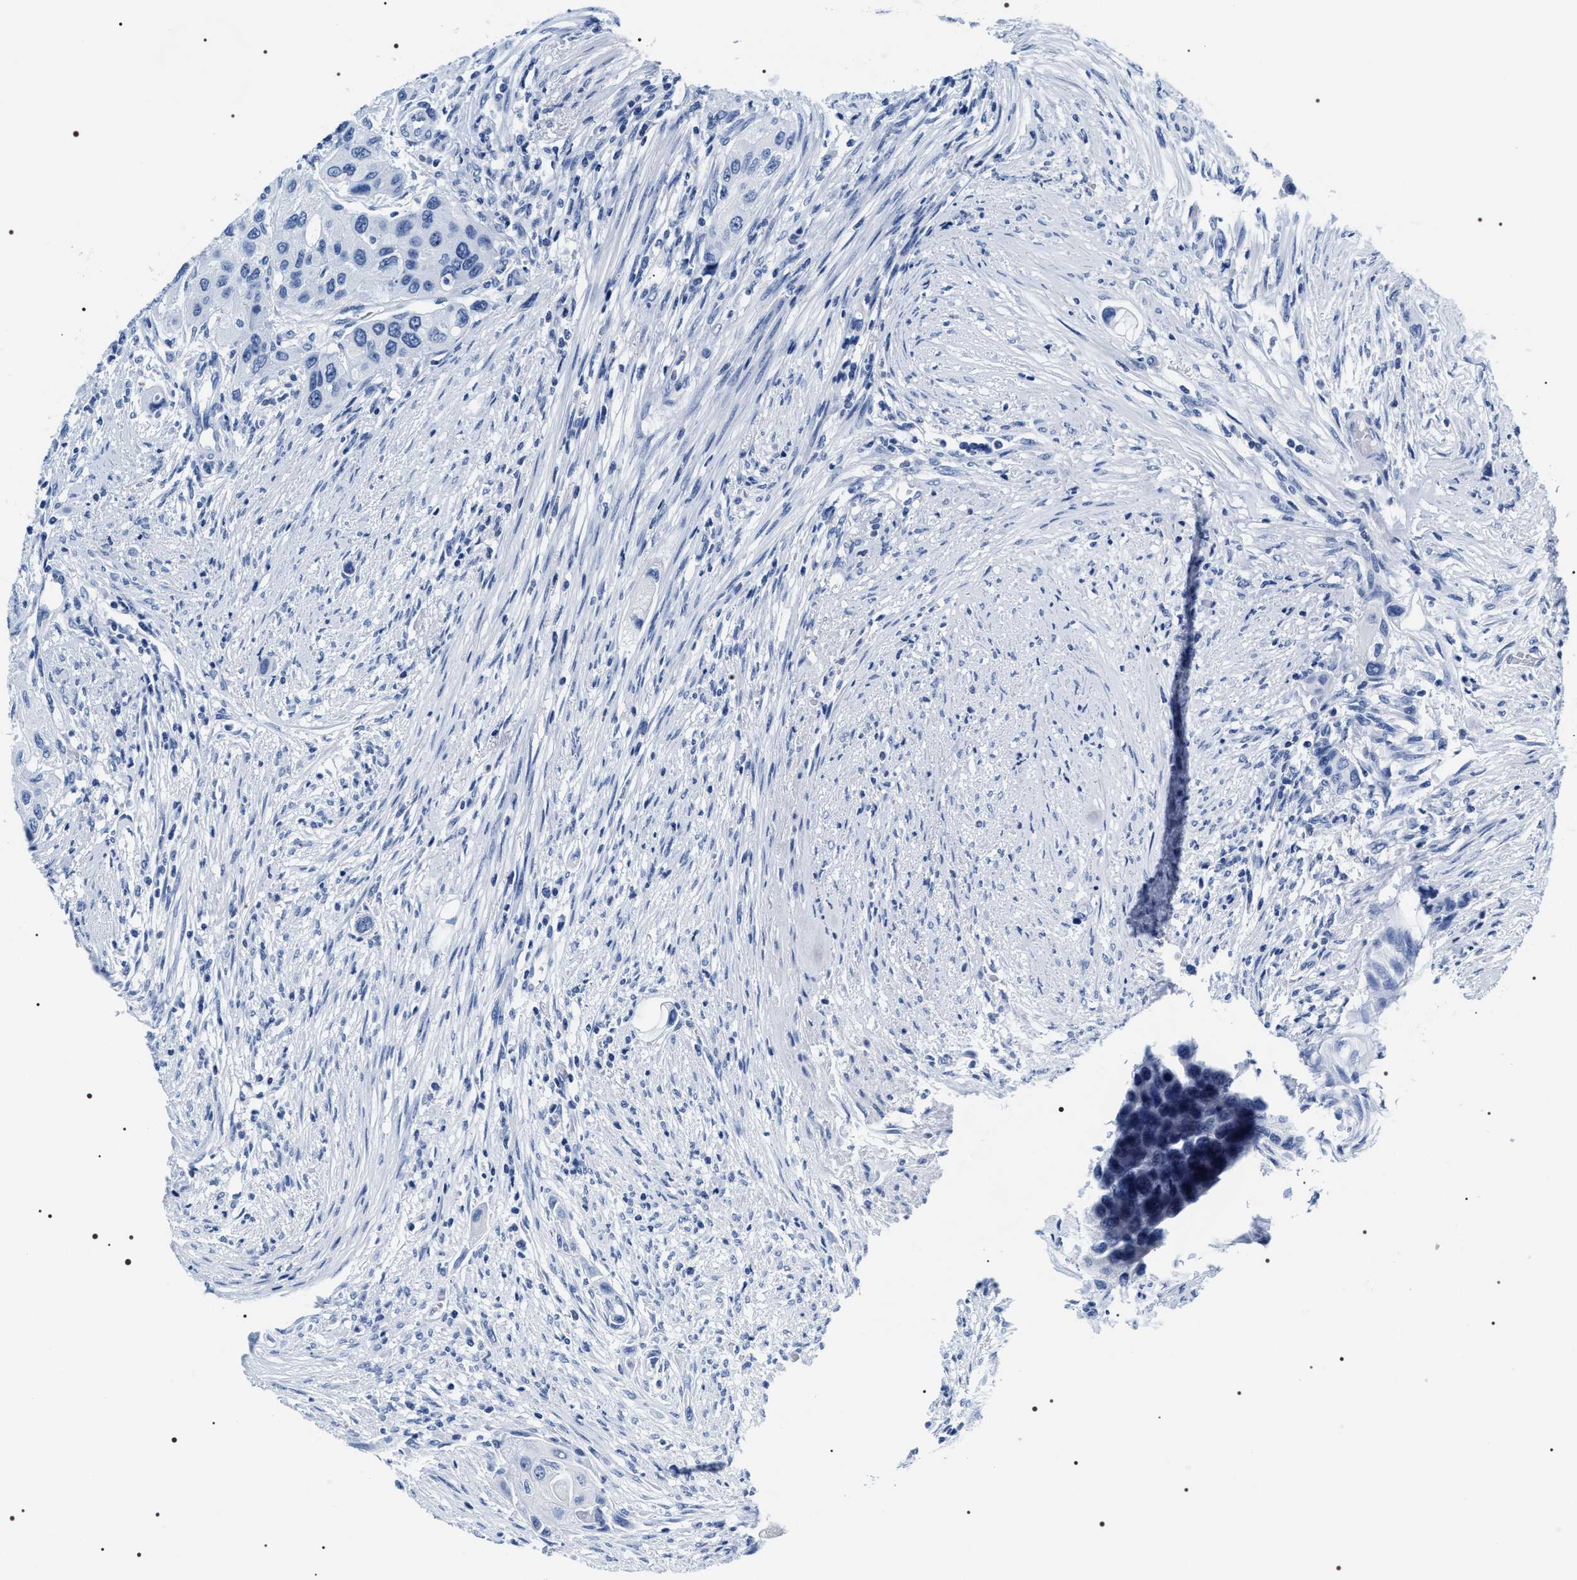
{"staining": {"intensity": "negative", "quantity": "none", "location": "none"}, "tissue": "urothelial cancer", "cell_type": "Tumor cells", "image_type": "cancer", "snomed": [{"axis": "morphology", "description": "Urothelial carcinoma, High grade"}, {"axis": "topography", "description": "Urinary bladder"}], "caption": "Immunohistochemical staining of urothelial cancer reveals no significant positivity in tumor cells.", "gene": "ADH4", "patient": {"sex": "female", "age": 56}}